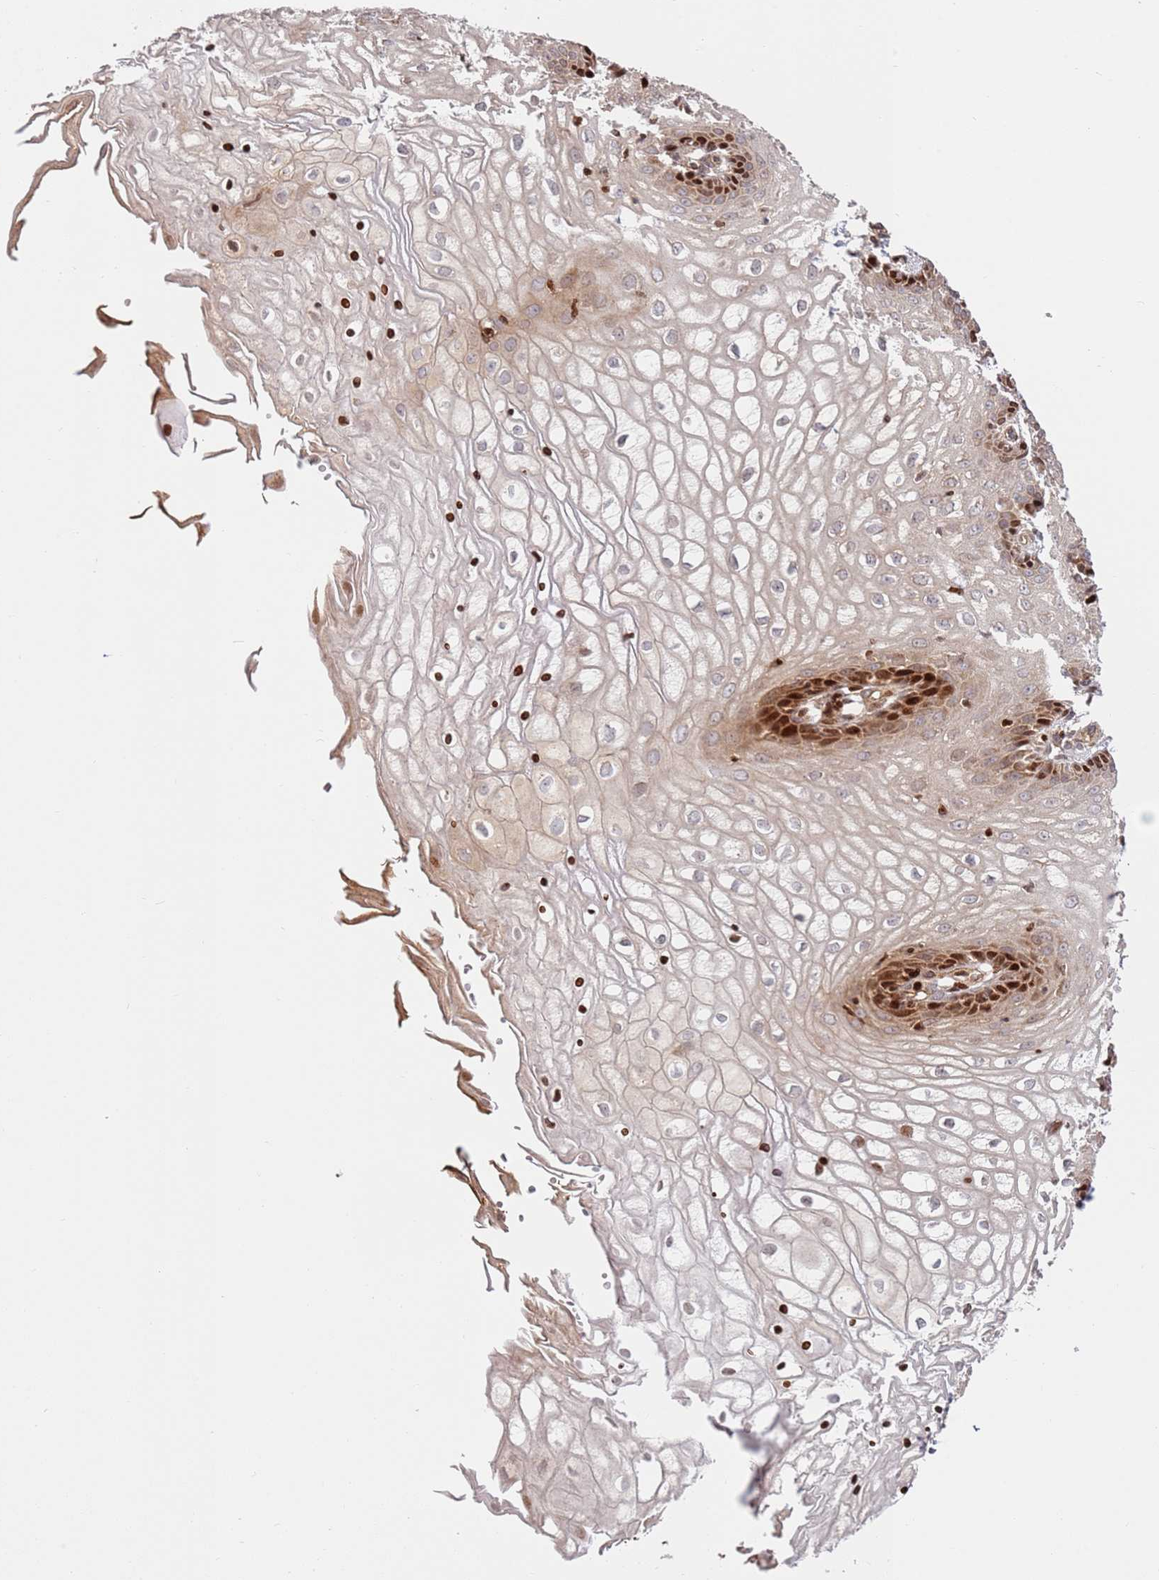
{"staining": {"intensity": "strong", "quantity": "<25%", "location": "nuclear"}, "tissue": "vagina", "cell_type": "Squamous epithelial cells", "image_type": "normal", "snomed": [{"axis": "morphology", "description": "Normal tissue, NOS"}, {"axis": "topography", "description": "Vagina"}], "caption": "The image shows immunohistochemical staining of normal vagina. There is strong nuclear expression is present in approximately <25% of squamous epithelial cells. (brown staining indicates protein expression, while blue staining denotes nuclei).", "gene": "TMEM233", "patient": {"sex": "female", "age": 34}}